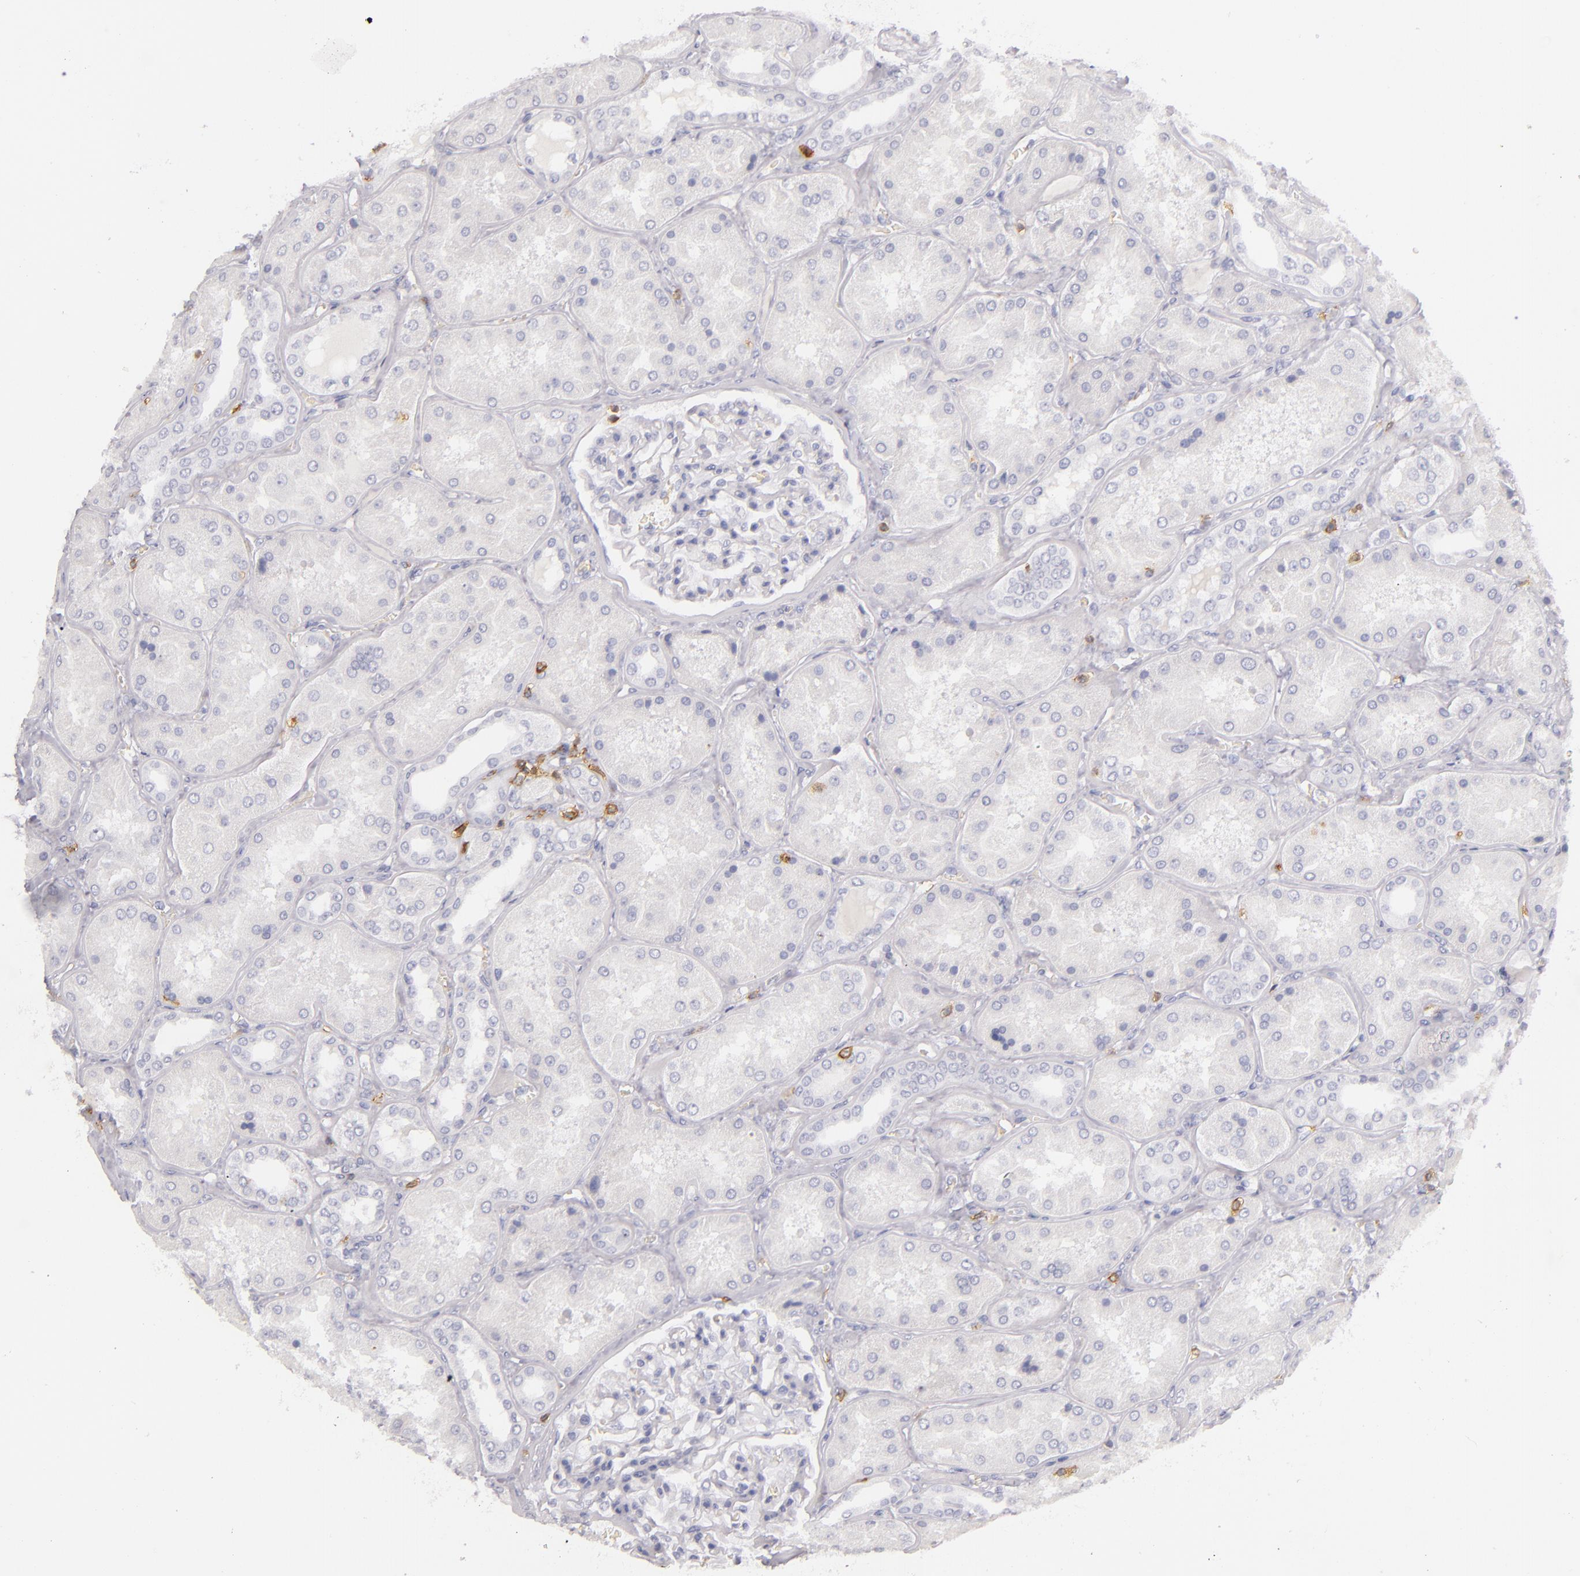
{"staining": {"intensity": "negative", "quantity": "none", "location": "none"}, "tissue": "kidney", "cell_type": "Cells in glomeruli", "image_type": "normal", "snomed": [{"axis": "morphology", "description": "Normal tissue, NOS"}, {"axis": "topography", "description": "Kidney"}], "caption": "Human kidney stained for a protein using immunohistochemistry reveals no positivity in cells in glomeruli.", "gene": "LAT", "patient": {"sex": "female", "age": 56}}